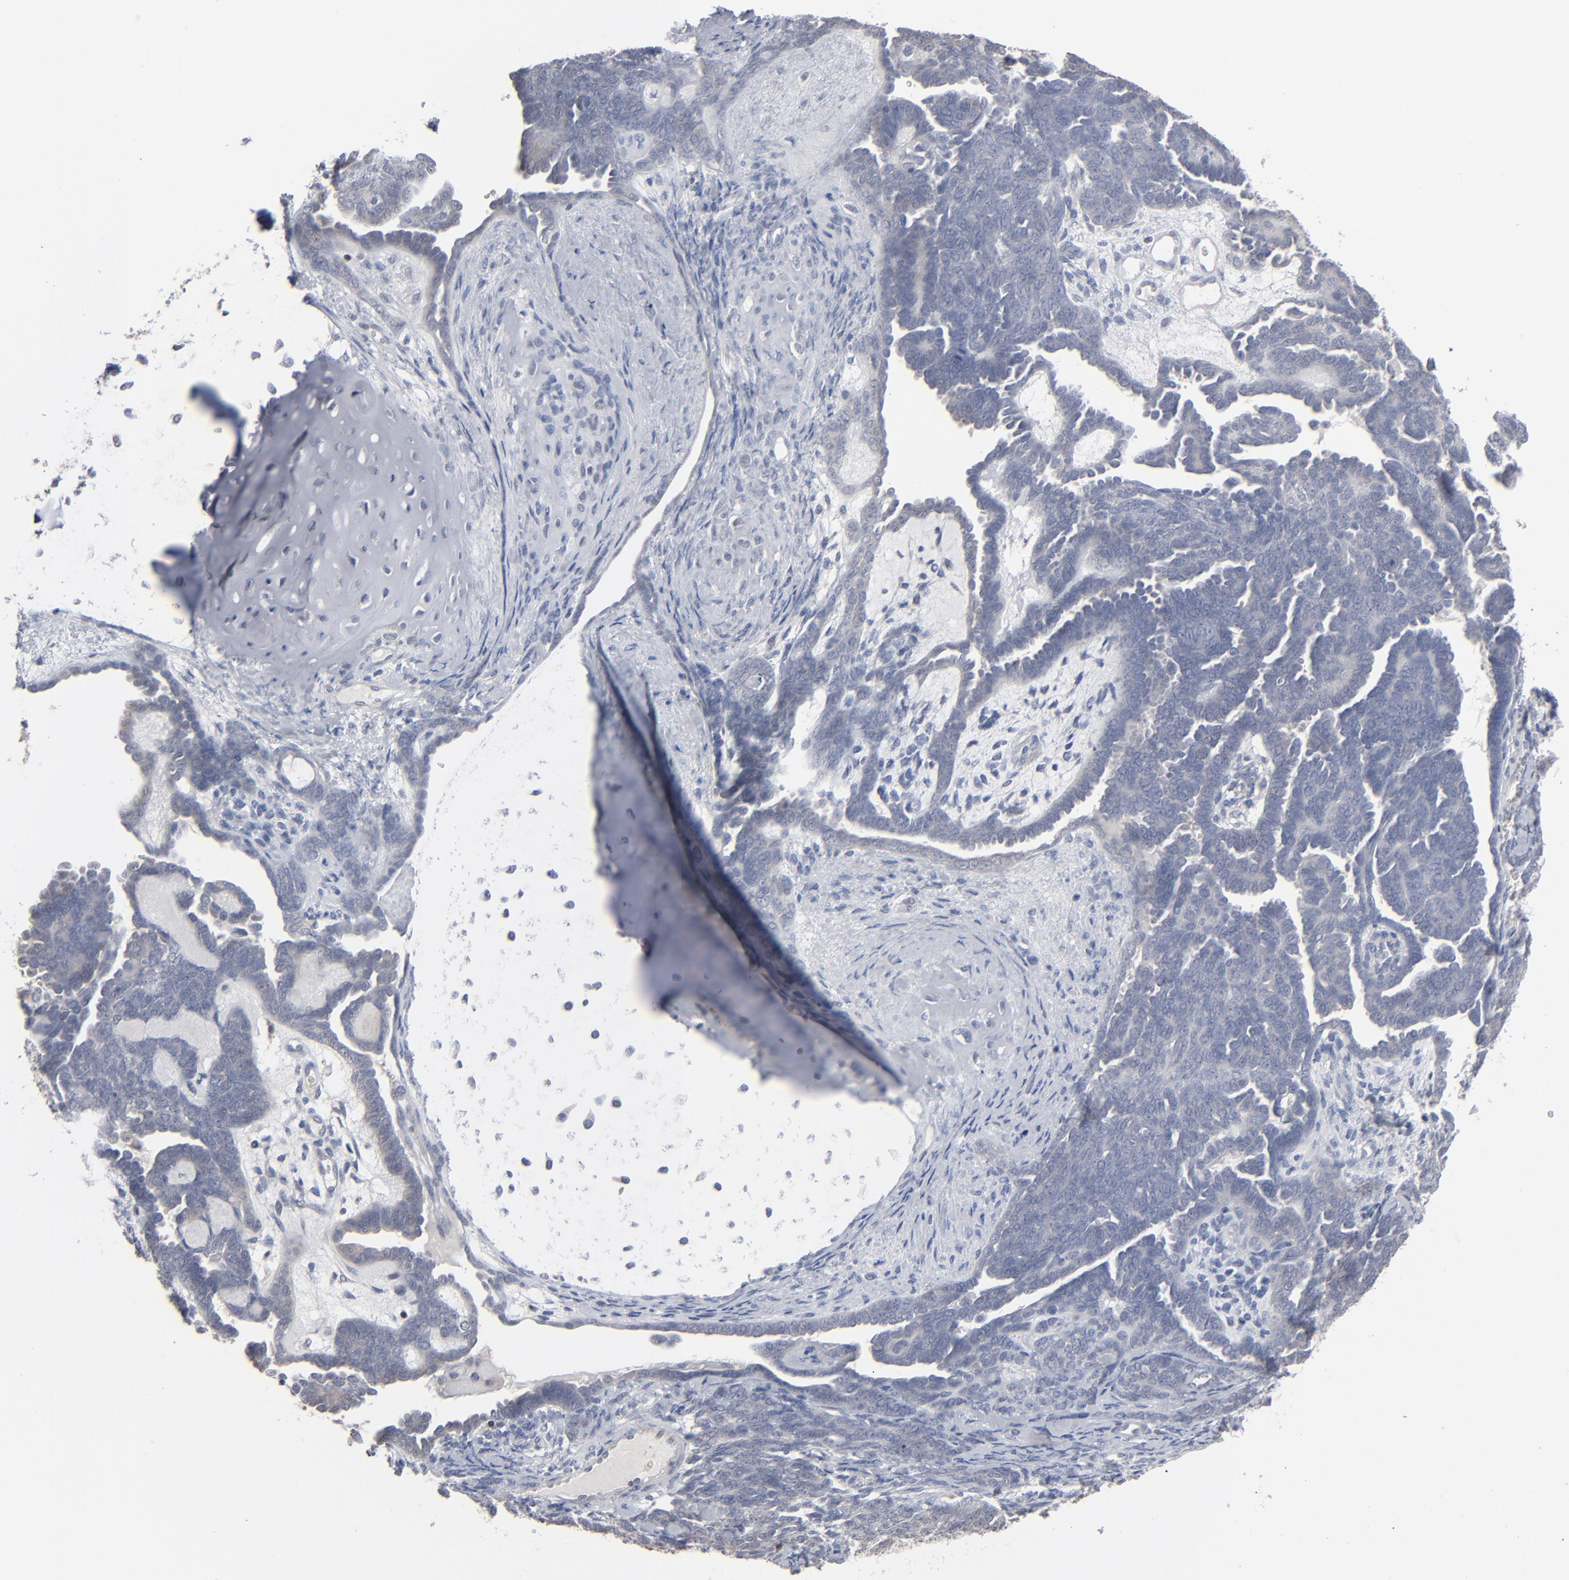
{"staining": {"intensity": "negative", "quantity": "none", "location": "none"}, "tissue": "endometrial cancer", "cell_type": "Tumor cells", "image_type": "cancer", "snomed": [{"axis": "morphology", "description": "Neoplasm, malignant, NOS"}, {"axis": "topography", "description": "Endometrium"}], "caption": "Endometrial cancer (neoplasm (malignant)) stained for a protein using IHC exhibits no expression tumor cells.", "gene": "STAT4", "patient": {"sex": "female", "age": 74}}